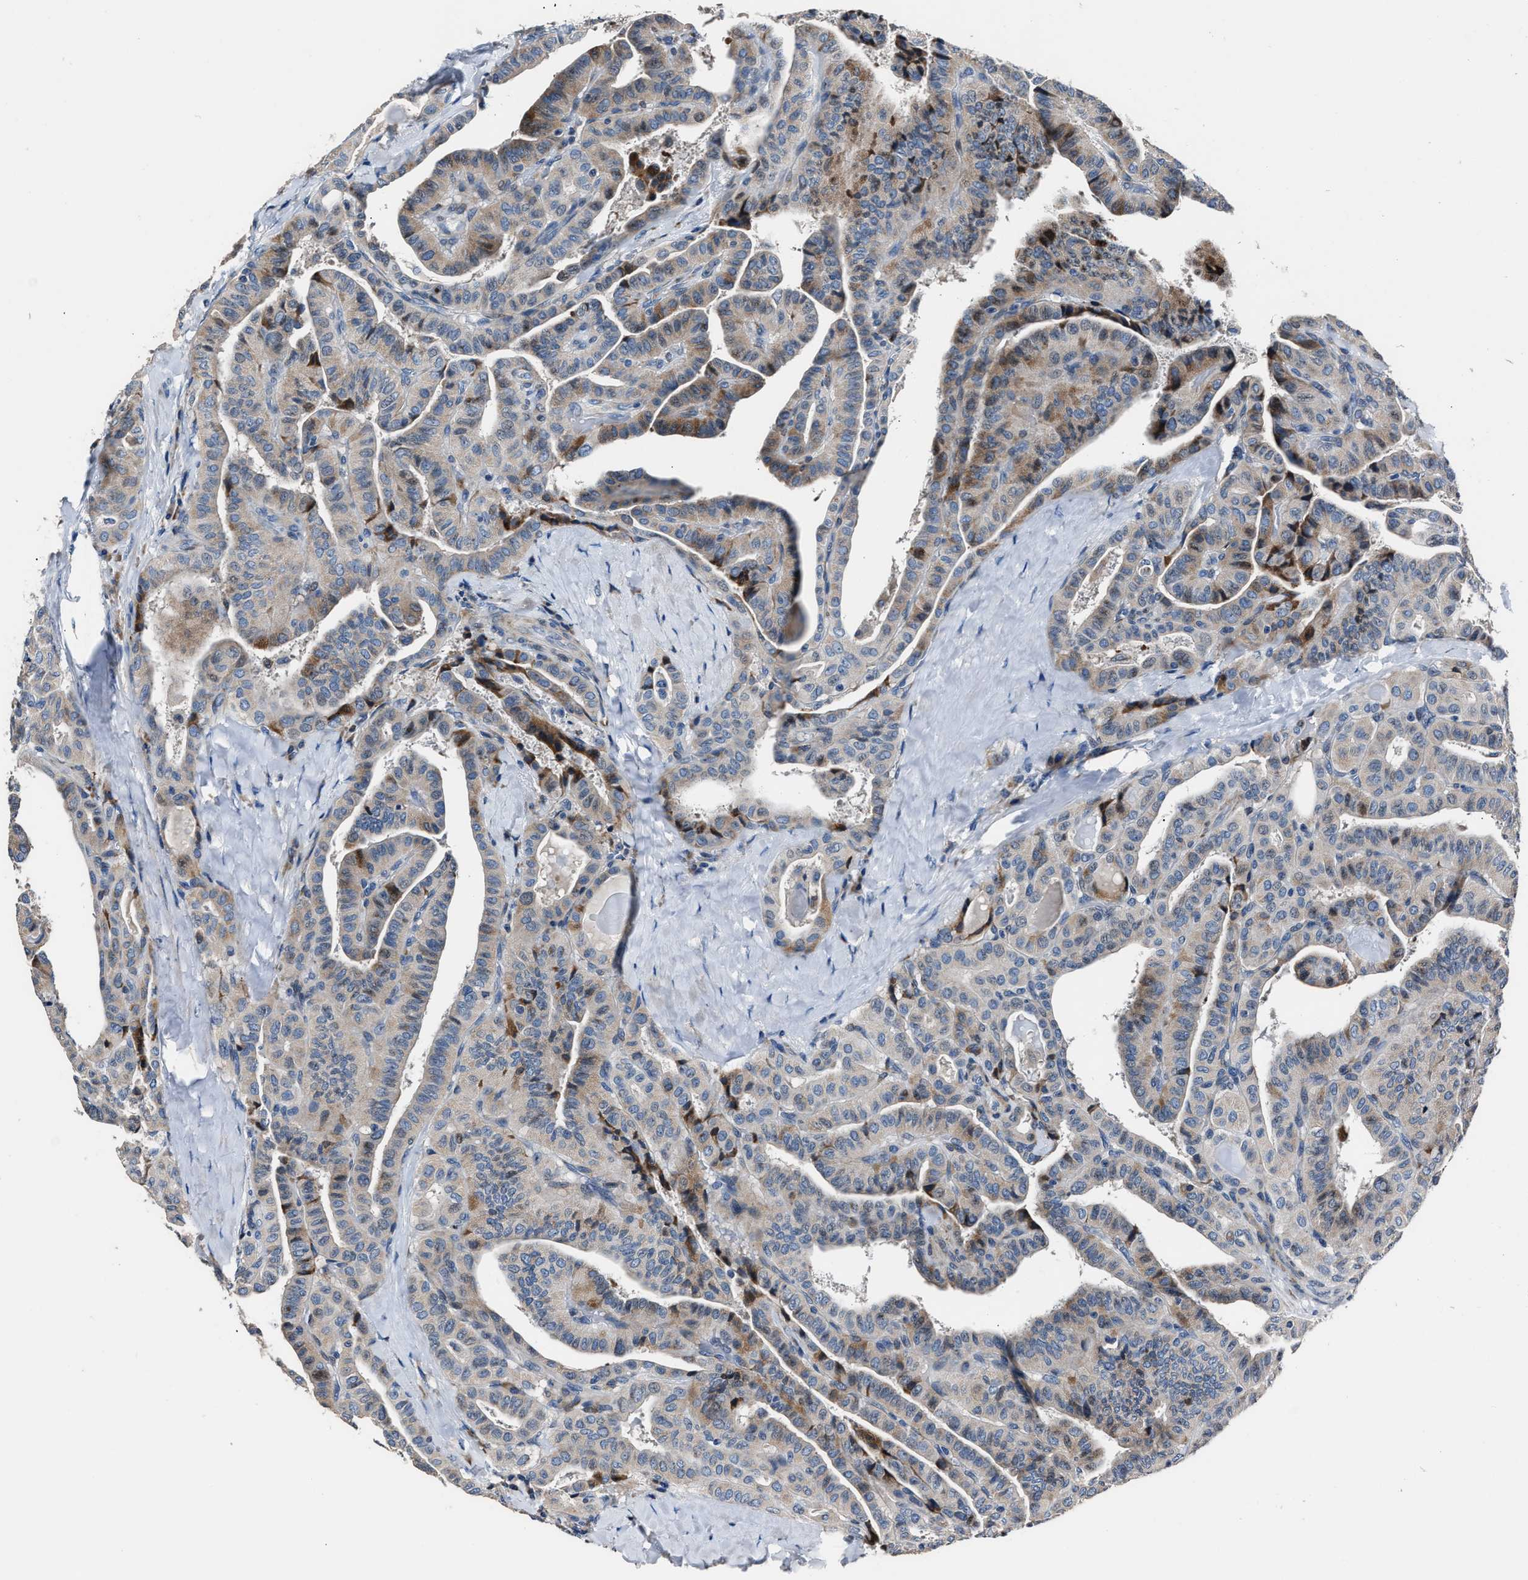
{"staining": {"intensity": "moderate", "quantity": "<25%", "location": "cytoplasmic/membranous"}, "tissue": "thyroid cancer", "cell_type": "Tumor cells", "image_type": "cancer", "snomed": [{"axis": "morphology", "description": "Papillary adenocarcinoma, NOS"}, {"axis": "topography", "description": "Thyroid gland"}], "caption": "Immunohistochemistry of human papillary adenocarcinoma (thyroid) displays low levels of moderate cytoplasmic/membranous positivity in approximately <25% of tumor cells.", "gene": "DNAJC24", "patient": {"sex": "male", "age": 77}}